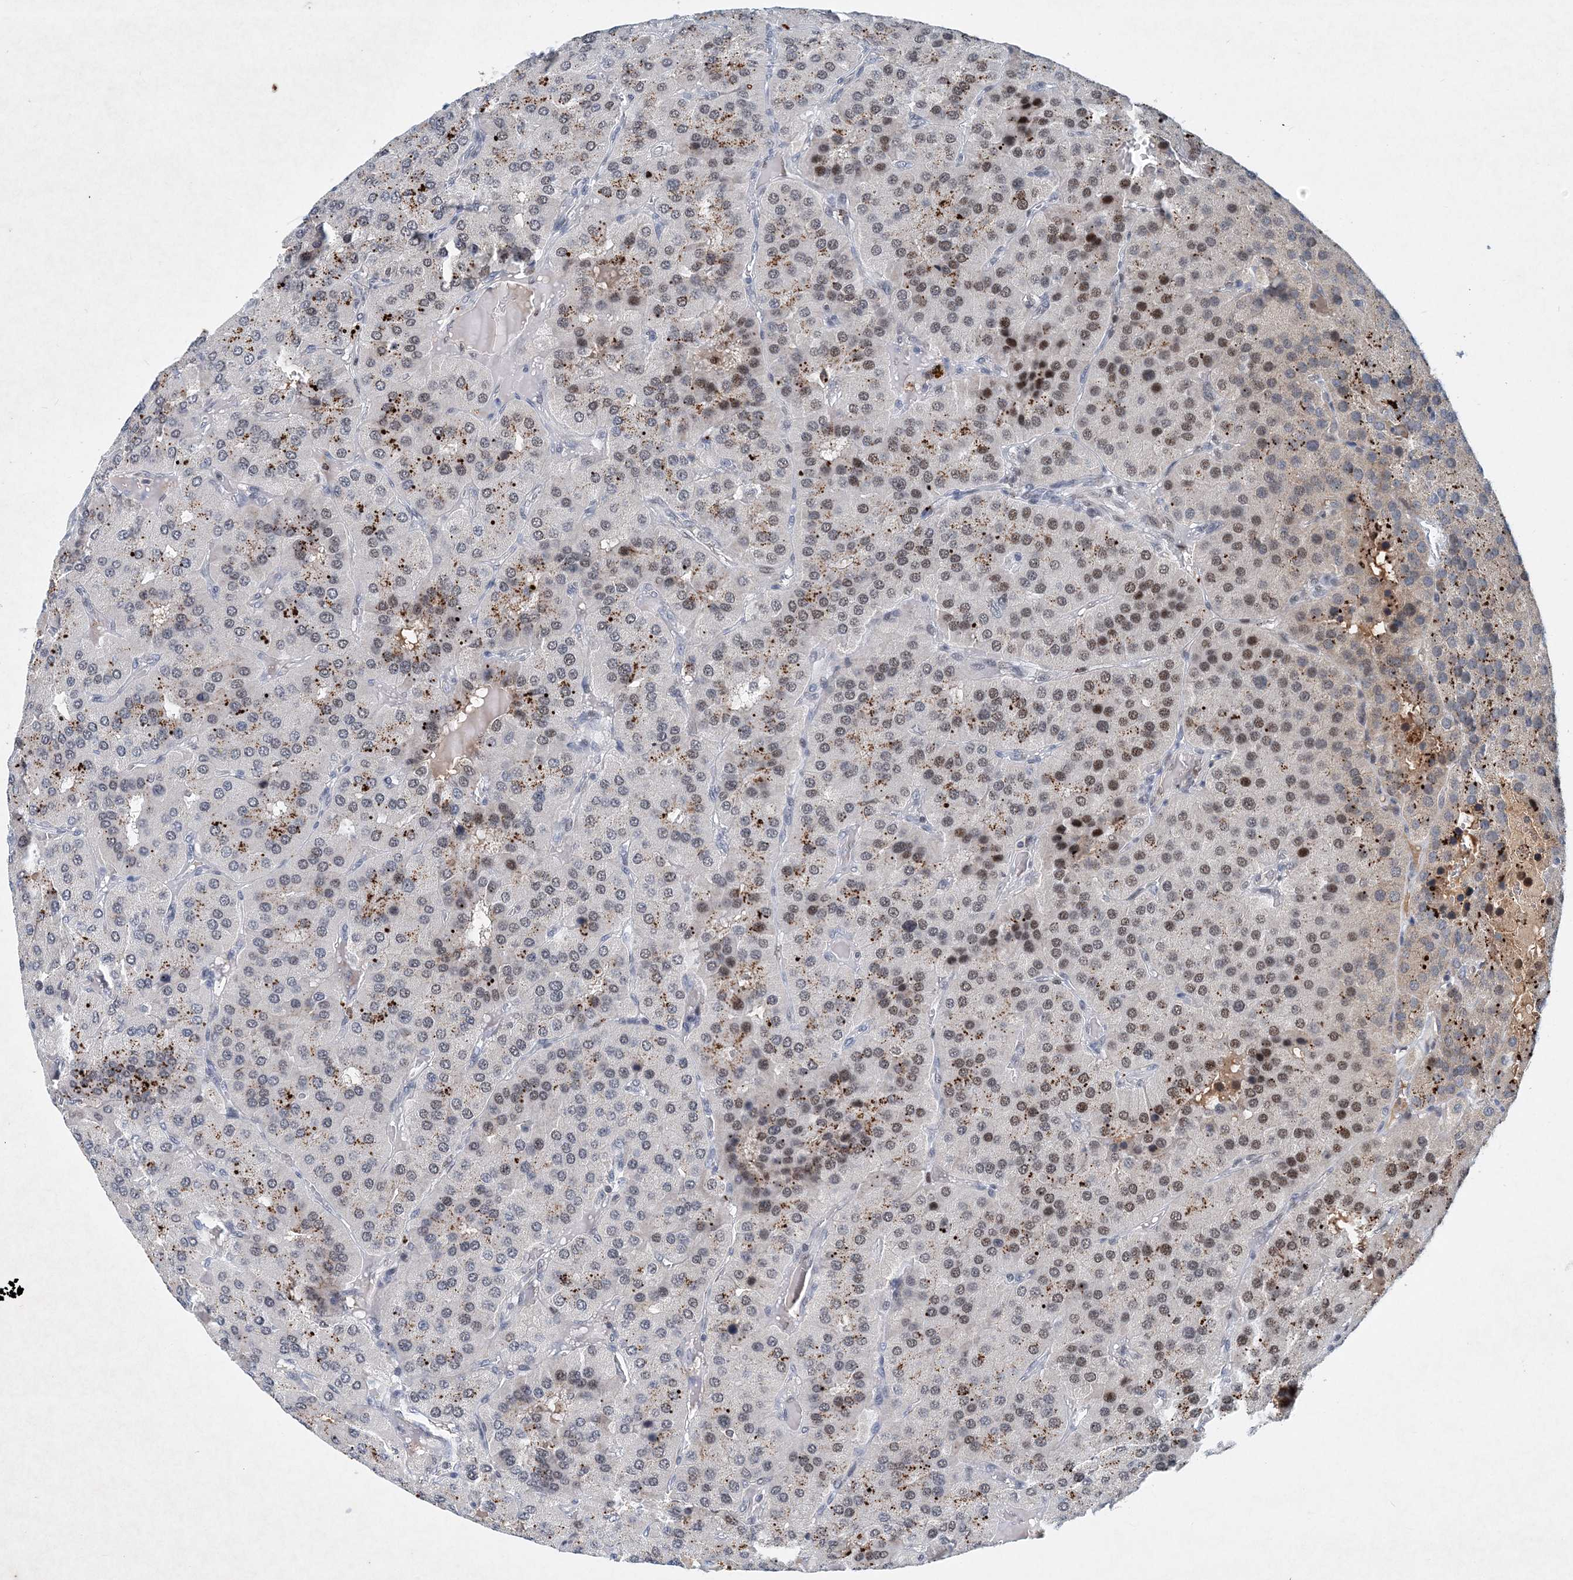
{"staining": {"intensity": "moderate", "quantity": "<25%", "location": "cytoplasmic/membranous,nuclear"}, "tissue": "parathyroid gland", "cell_type": "Glandular cells", "image_type": "normal", "snomed": [{"axis": "morphology", "description": "Normal tissue, NOS"}, {"axis": "morphology", "description": "Adenoma, NOS"}, {"axis": "topography", "description": "Parathyroid gland"}], "caption": "A histopathology image of parathyroid gland stained for a protein exhibits moderate cytoplasmic/membranous,nuclear brown staining in glandular cells.", "gene": "KPNA4", "patient": {"sex": "female", "age": 86}}